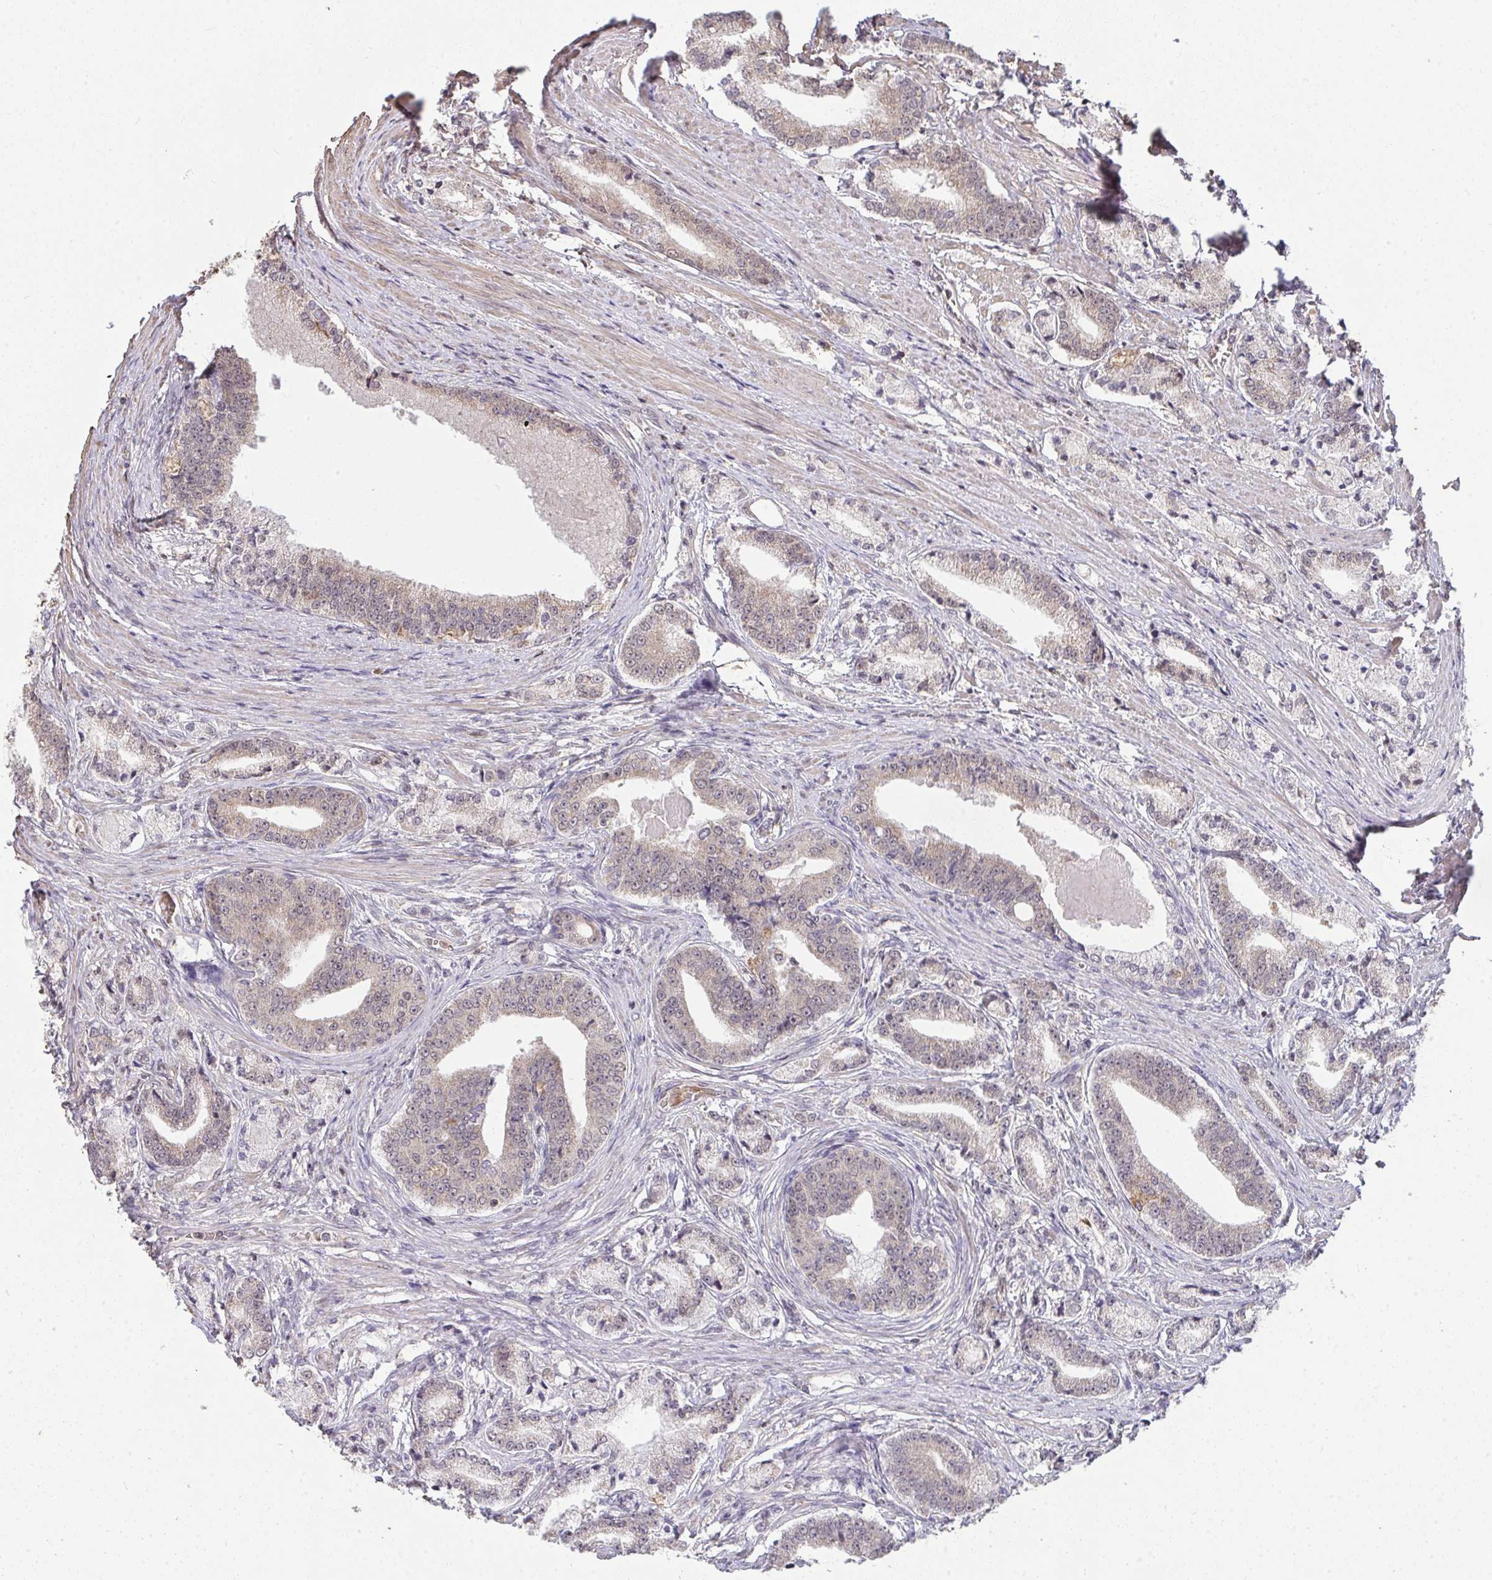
{"staining": {"intensity": "weak", "quantity": "25%-75%", "location": "cytoplasmic/membranous"}, "tissue": "prostate cancer", "cell_type": "Tumor cells", "image_type": "cancer", "snomed": [{"axis": "morphology", "description": "Adenocarcinoma, High grade"}, {"axis": "topography", "description": "Prostate and seminal vesicle, NOS"}], "caption": "This is a histology image of immunohistochemistry (IHC) staining of prostate high-grade adenocarcinoma, which shows weak positivity in the cytoplasmic/membranous of tumor cells.", "gene": "SAP30", "patient": {"sex": "male", "age": 61}}